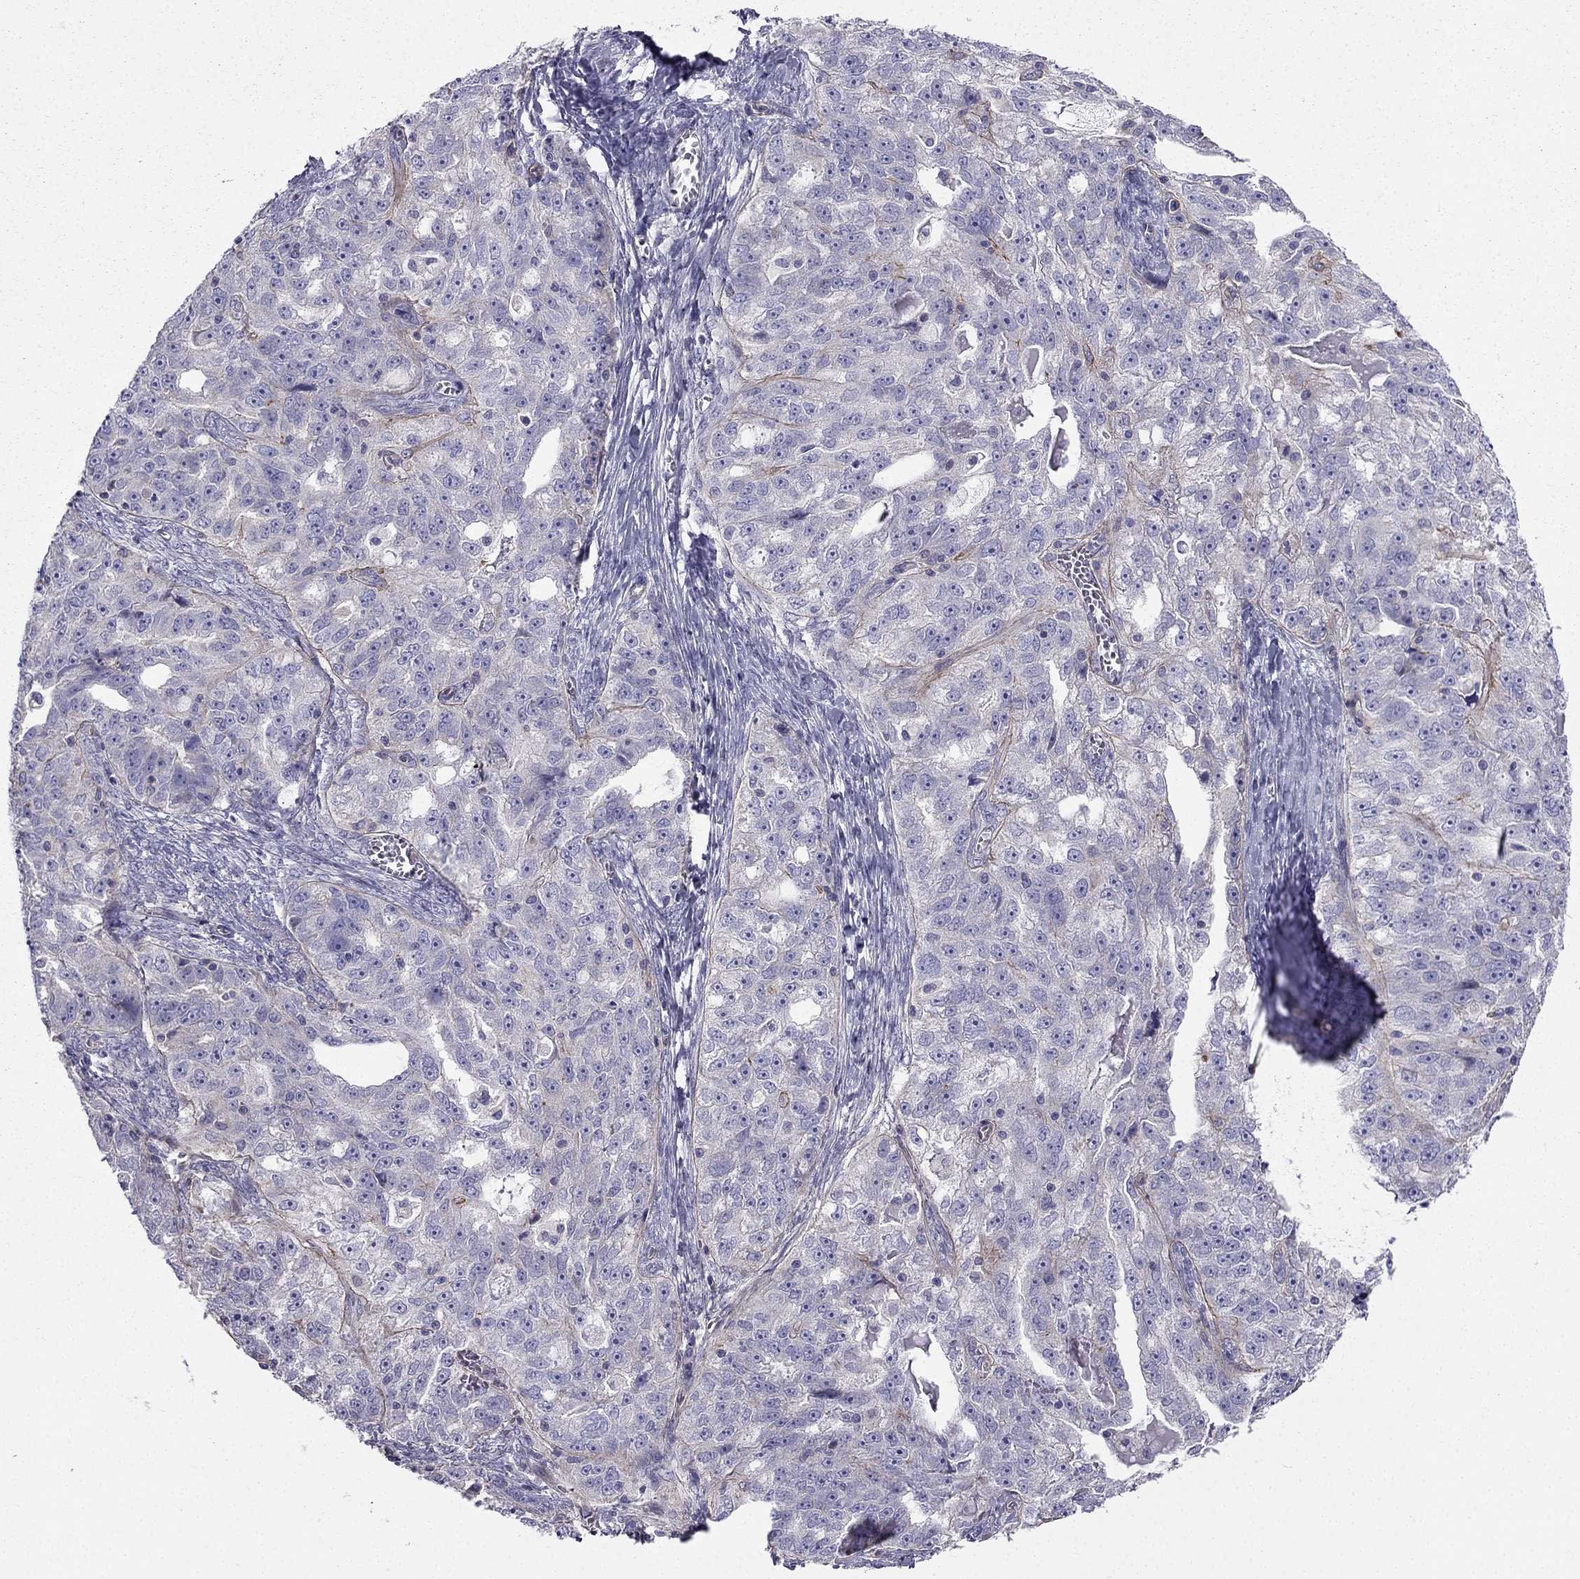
{"staining": {"intensity": "negative", "quantity": "none", "location": "none"}, "tissue": "ovarian cancer", "cell_type": "Tumor cells", "image_type": "cancer", "snomed": [{"axis": "morphology", "description": "Cystadenocarcinoma, serous, NOS"}, {"axis": "topography", "description": "Ovary"}], "caption": "Histopathology image shows no protein staining in tumor cells of serous cystadenocarcinoma (ovarian) tissue. (DAB (3,3'-diaminobenzidine) IHC with hematoxylin counter stain).", "gene": "ENOX1", "patient": {"sex": "female", "age": 51}}